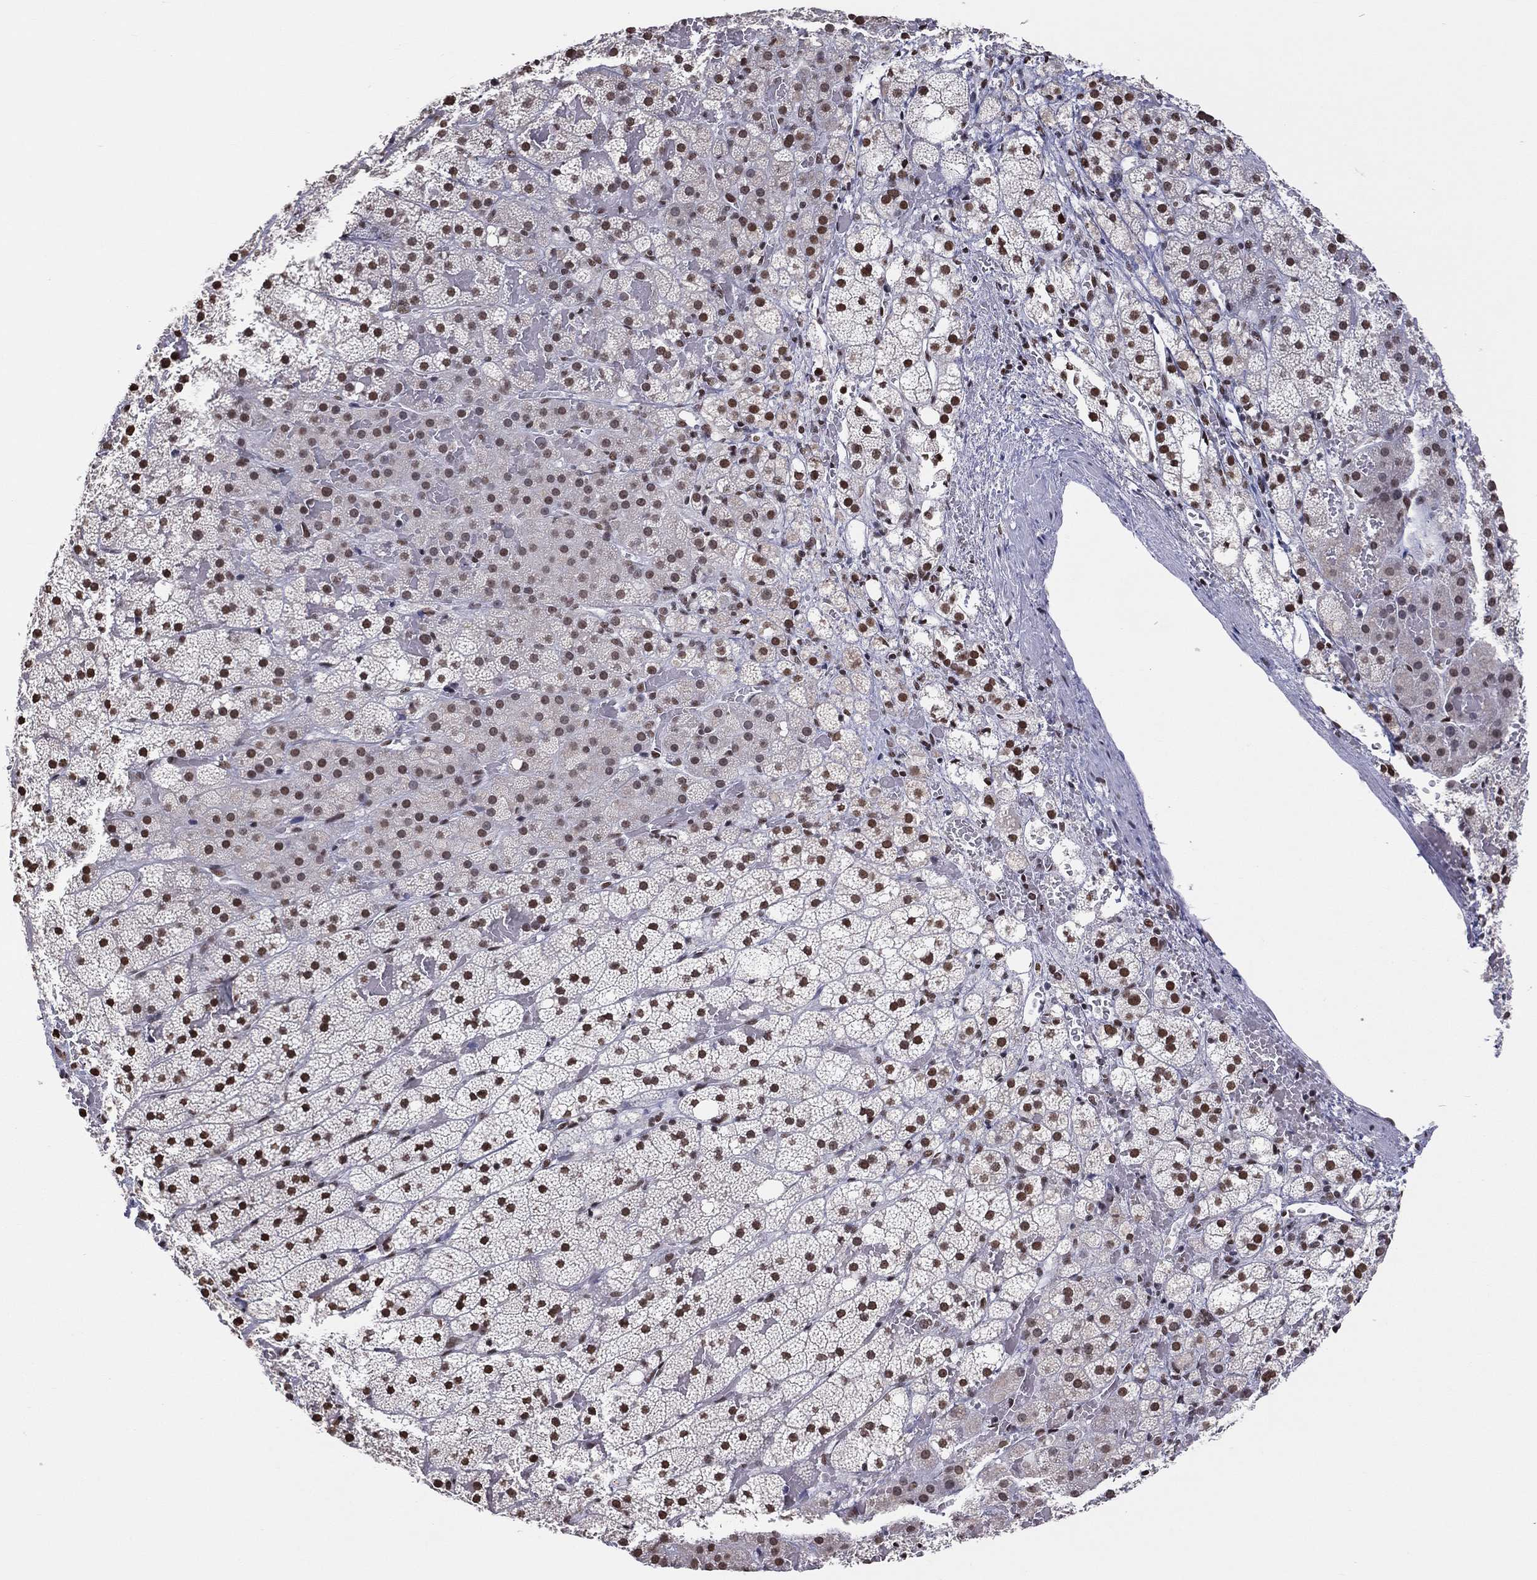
{"staining": {"intensity": "strong", "quantity": "25%-75%", "location": "nuclear"}, "tissue": "adrenal gland", "cell_type": "Glandular cells", "image_type": "normal", "snomed": [{"axis": "morphology", "description": "Normal tissue, NOS"}, {"axis": "topography", "description": "Adrenal gland"}], "caption": "The micrograph reveals immunohistochemical staining of normal adrenal gland. There is strong nuclear staining is identified in about 25%-75% of glandular cells.", "gene": "ZNF7", "patient": {"sex": "male", "age": 53}}